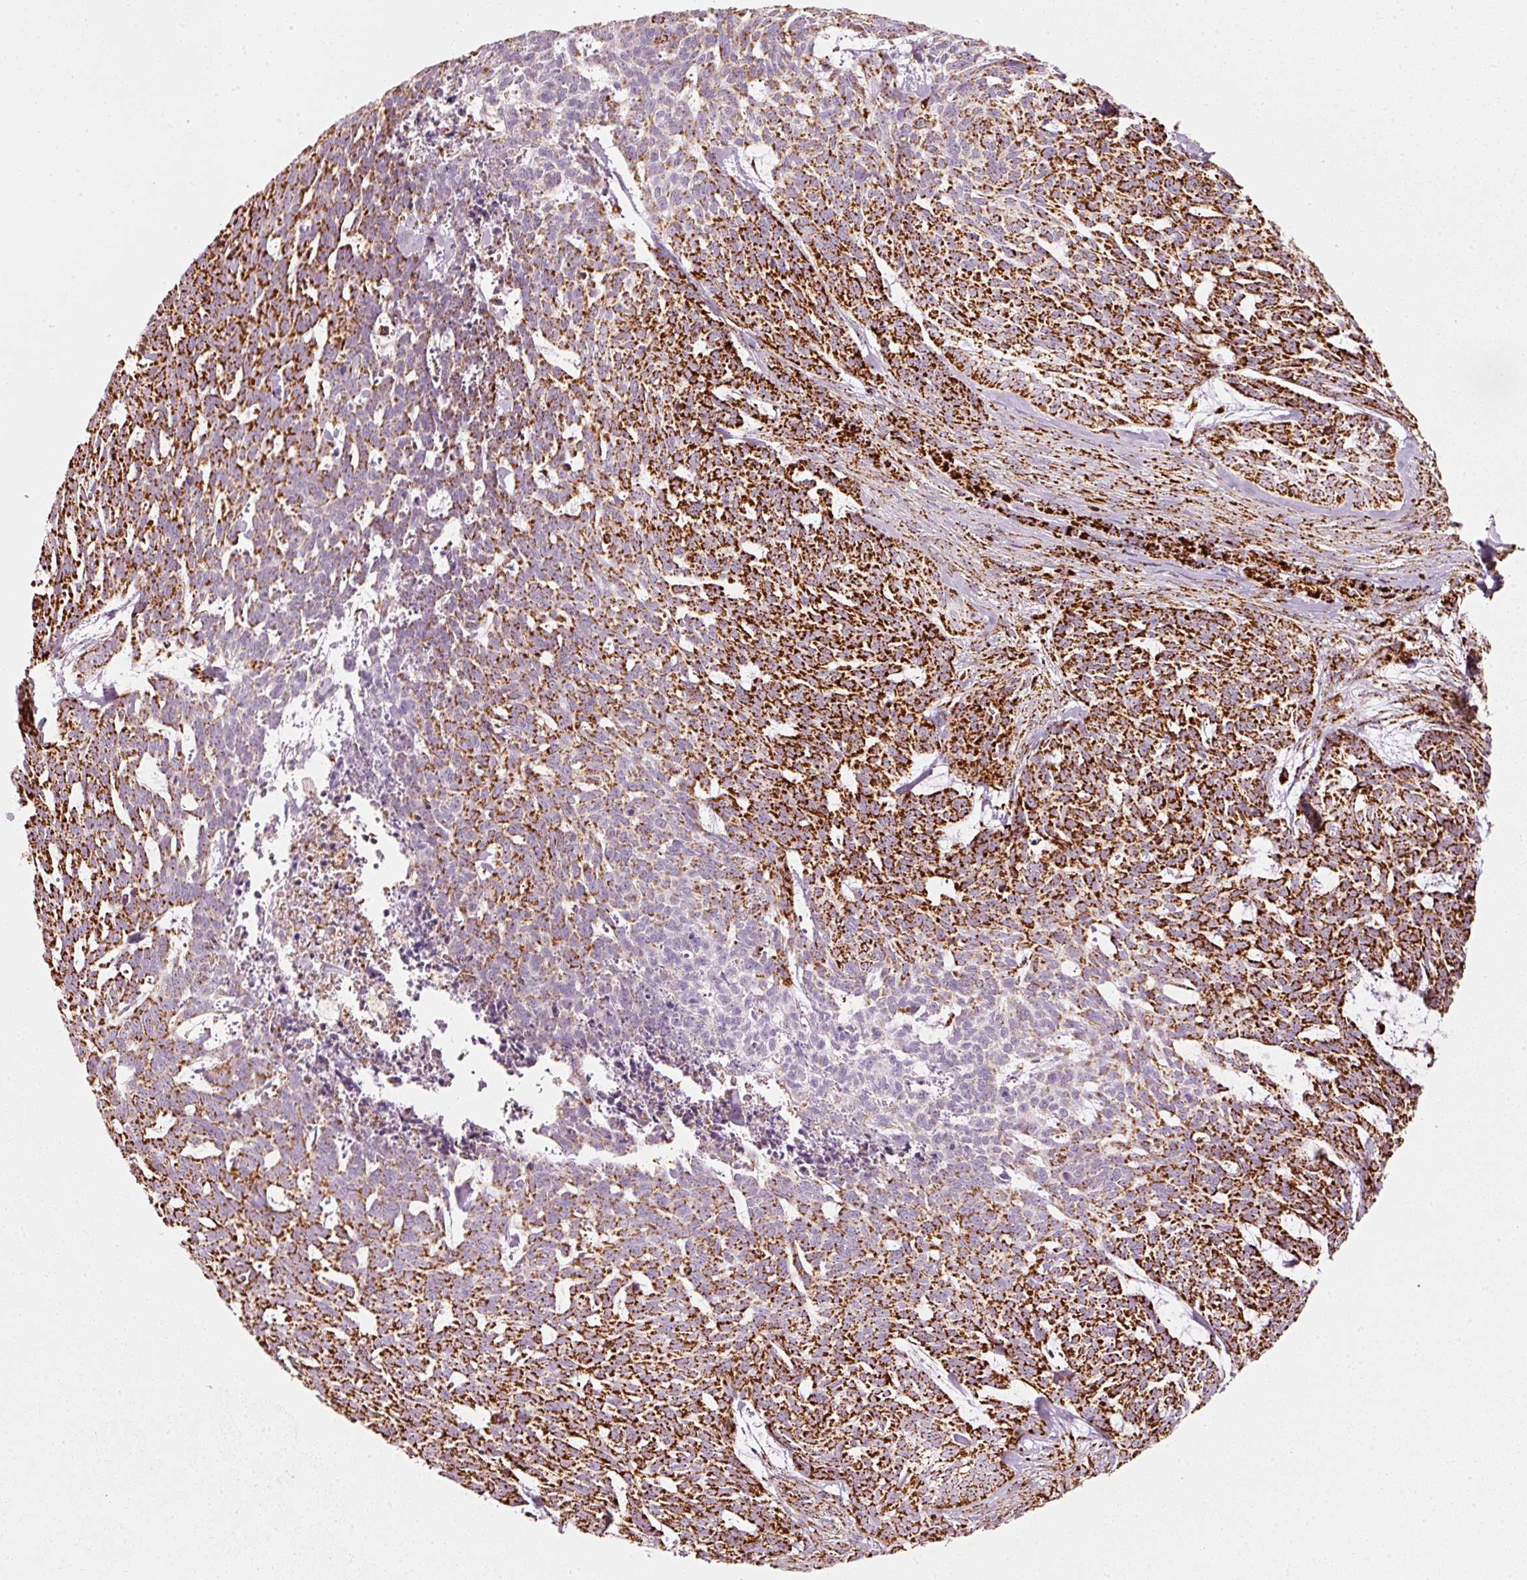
{"staining": {"intensity": "strong", "quantity": ">75%", "location": "cytoplasmic/membranous"}, "tissue": "skin cancer", "cell_type": "Tumor cells", "image_type": "cancer", "snomed": [{"axis": "morphology", "description": "Basal cell carcinoma"}, {"axis": "topography", "description": "Skin"}], "caption": "Strong cytoplasmic/membranous expression is present in approximately >75% of tumor cells in skin cancer.", "gene": "MT-CO2", "patient": {"sex": "female", "age": 93}}